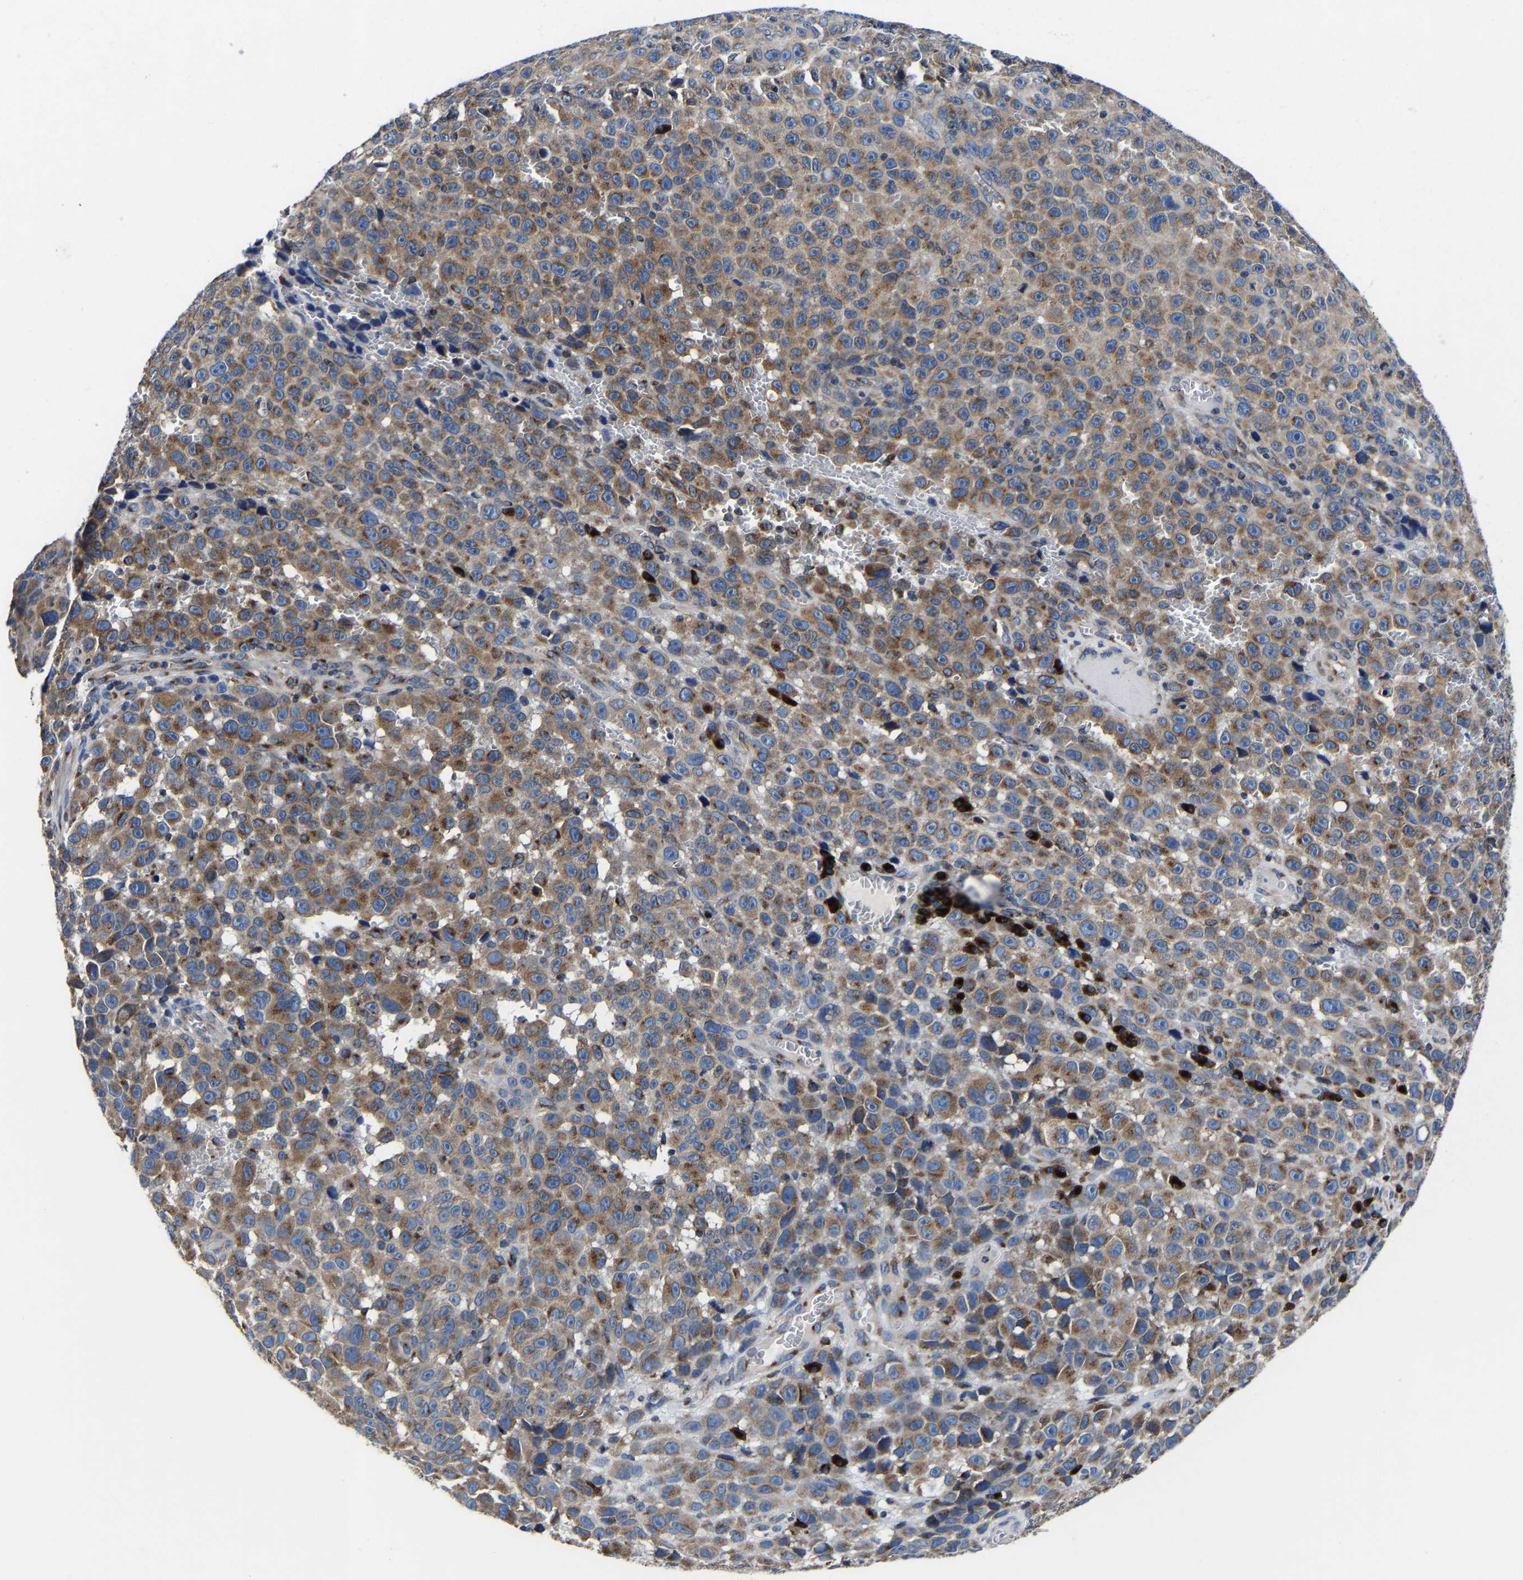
{"staining": {"intensity": "moderate", "quantity": ">75%", "location": "cytoplasmic/membranous"}, "tissue": "melanoma", "cell_type": "Tumor cells", "image_type": "cancer", "snomed": [{"axis": "morphology", "description": "Malignant melanoma, NOS"}, {"axis": "topography", "description": "Skin"}], "caption": "The micrograph reveals staining of malignant melanoma, revealing moderate cytoplasmic/membranous protein expression (brown color) within tumor cells. (IHC, brightfield microscopy, high magnification).", "gene": "EBAG9", "patient": {"sex": "female", "age": 82}}